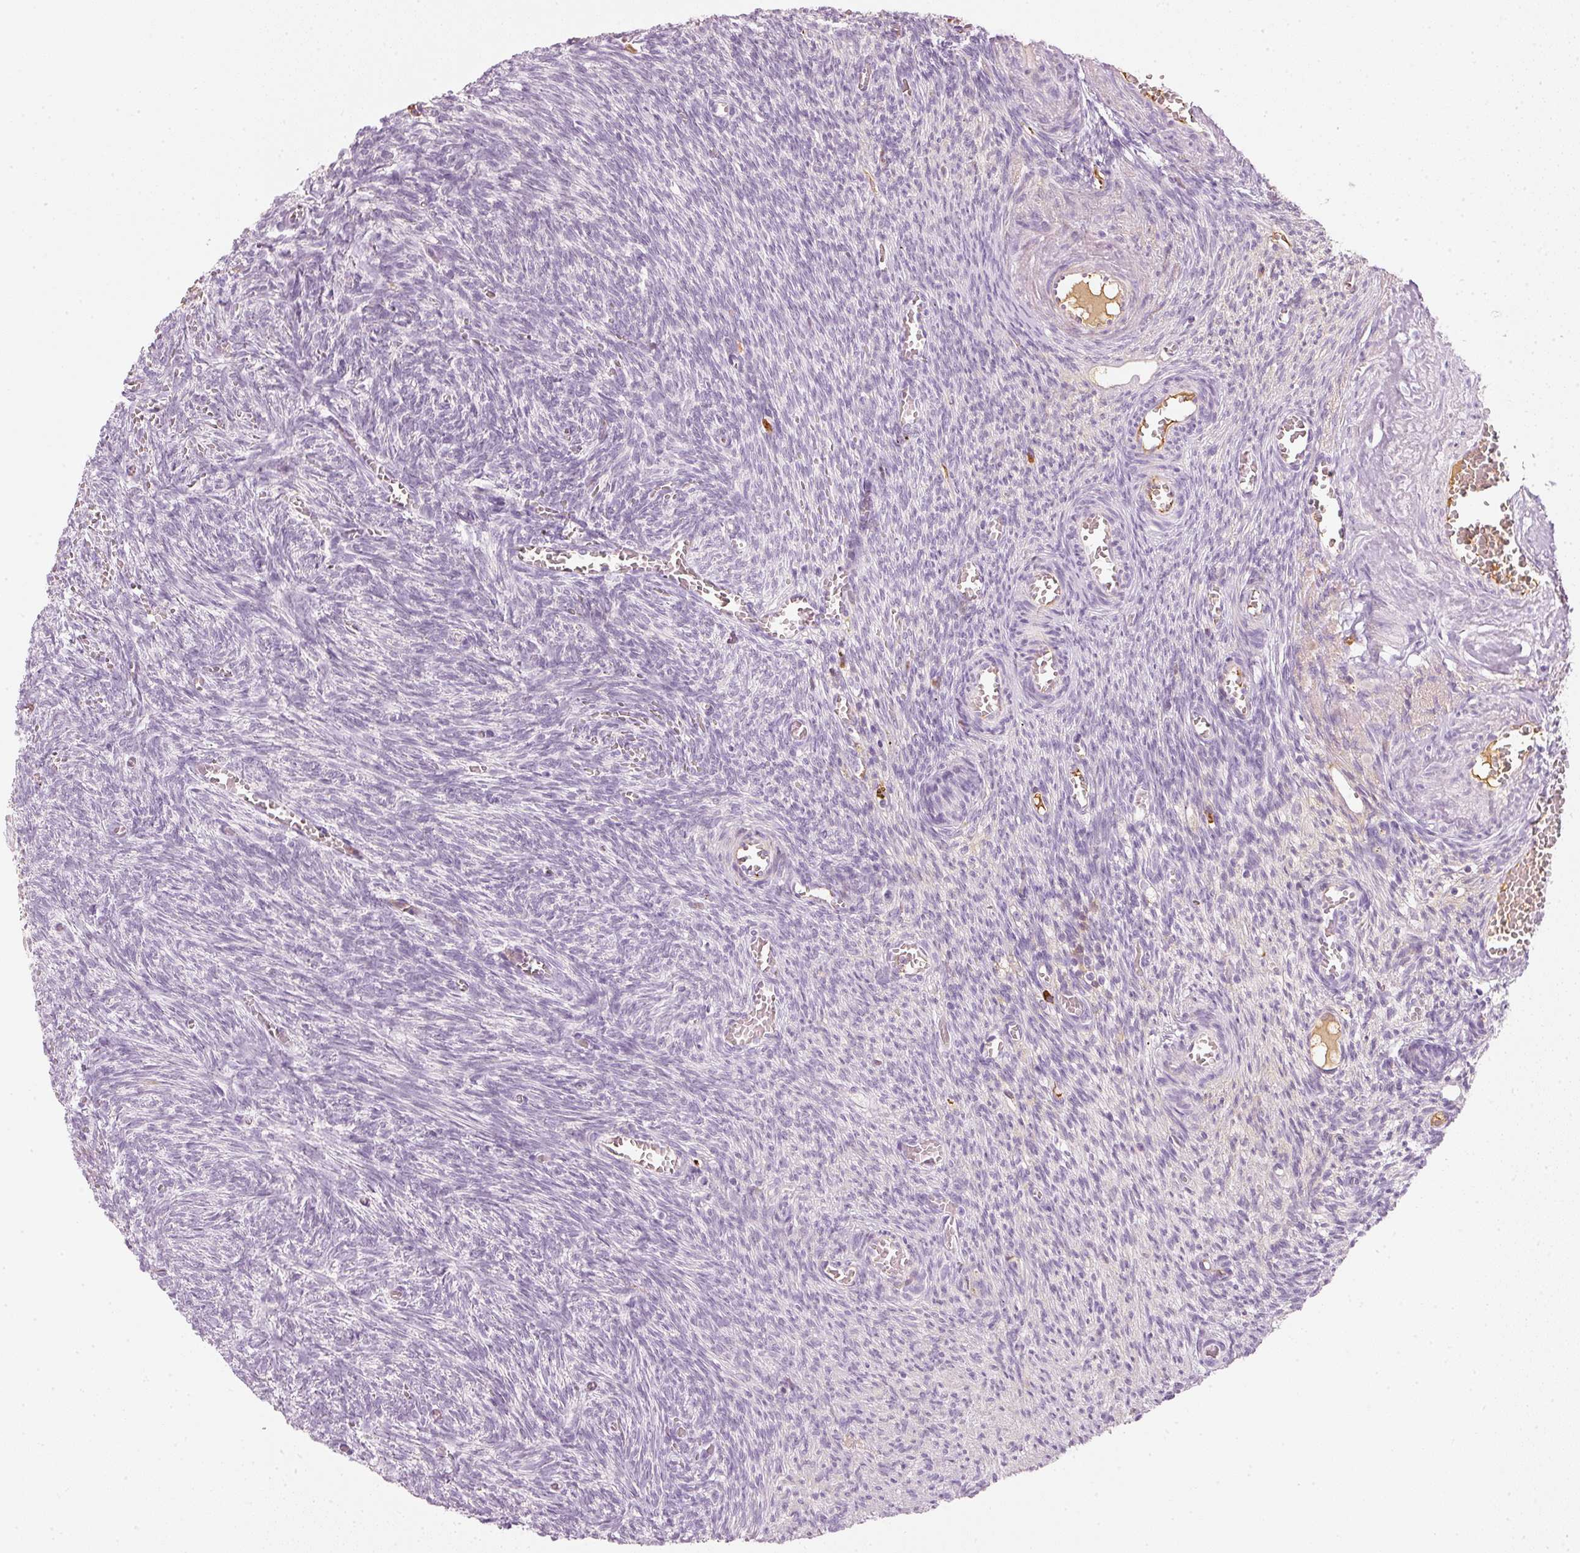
{"staining": {"intensity": "negative", "quantity": "none", "location": "none"}, "tissue": "ovary", "cell_type": "Follicle cells", "image_type": "normal", "snomed": [{"axis": "morphology", "description": "Normal tissue, NOS"}, {"axis": "topography", "description": "Ovary"}], "caption": "Follicle cells show no significant protein positivity in normal ovary.", "gene": "VCAM1", "patient": {"sex": "female", "age": 67}}